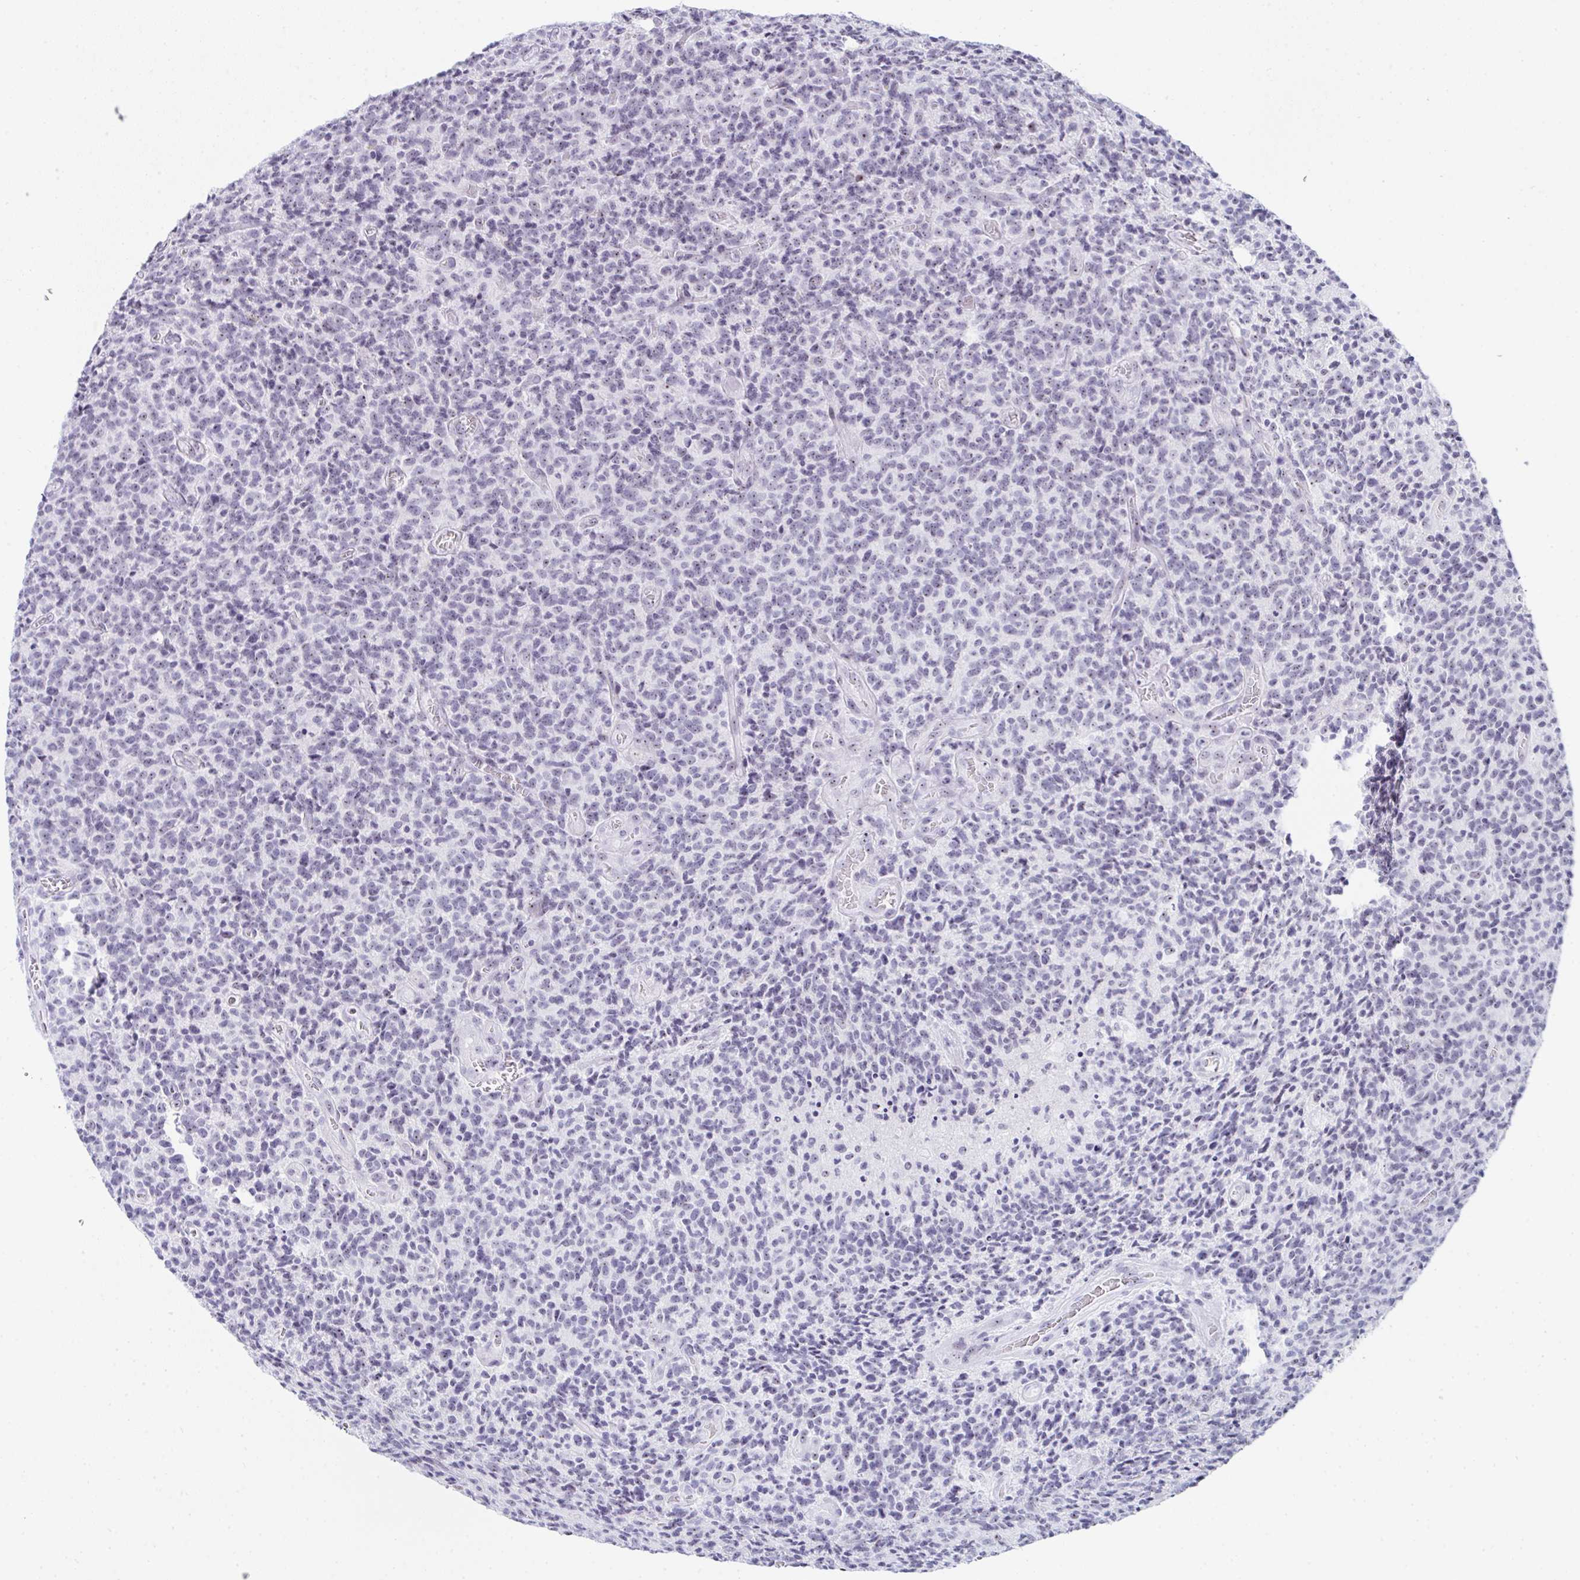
{"staining": {"intensity": "negative", "quantity": "none", "location": "none"}, "tissue": "glioma", "cell_type": "Tumor cells", "image_type": "cancer", "snomed": [{"axis": "morphology", "description": "Glioma, malignant, High grade"}, {"axis": "topography", "description": "Brain"}], "caption": "A photomicrograph of glioma stained for a protein displays no brown staining in tumor cells.", "gene": "NOP10", "patient": {"sex": "male", "age": 76}}